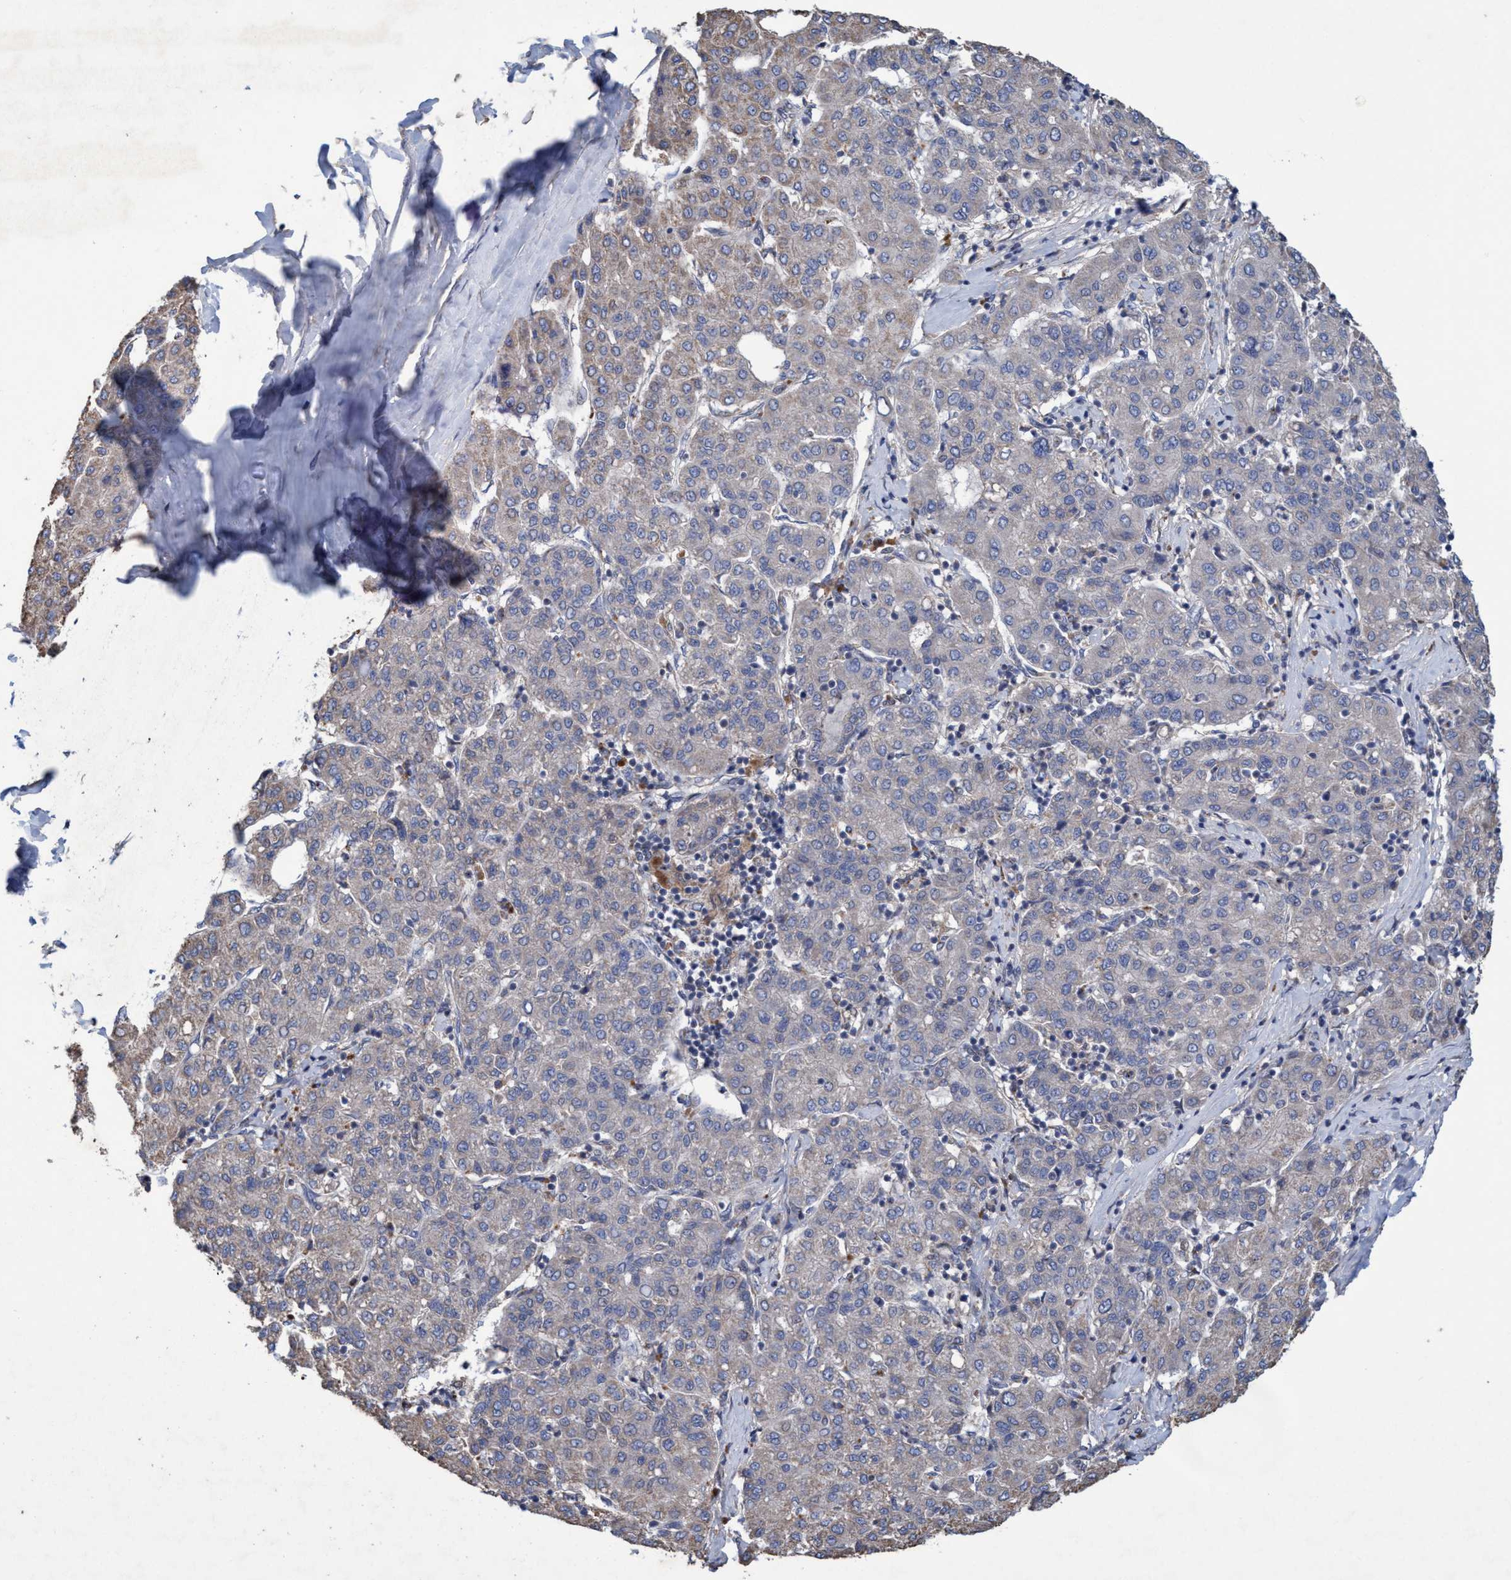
{"staining": {"intensity": "weak", "quantity": "<25%", "location": "cytoplasmic/membranous"}, "tissue": "liver cancer", "cell_type": "Tumor cells", "image_type": "cancer", "snomed": [{"axis": "morphology", "description": "Carcinoma, Hepatocellular, NOS"}, {"axis": "topography", "description": "Liver"}], "caption": "Hepatocellular carcinoma (liver) was stained to show a protein in brown. There is no significant positivity in tumor cells.", "gene": "BICD2", "patient": {"sex": "male", "age": 65}}